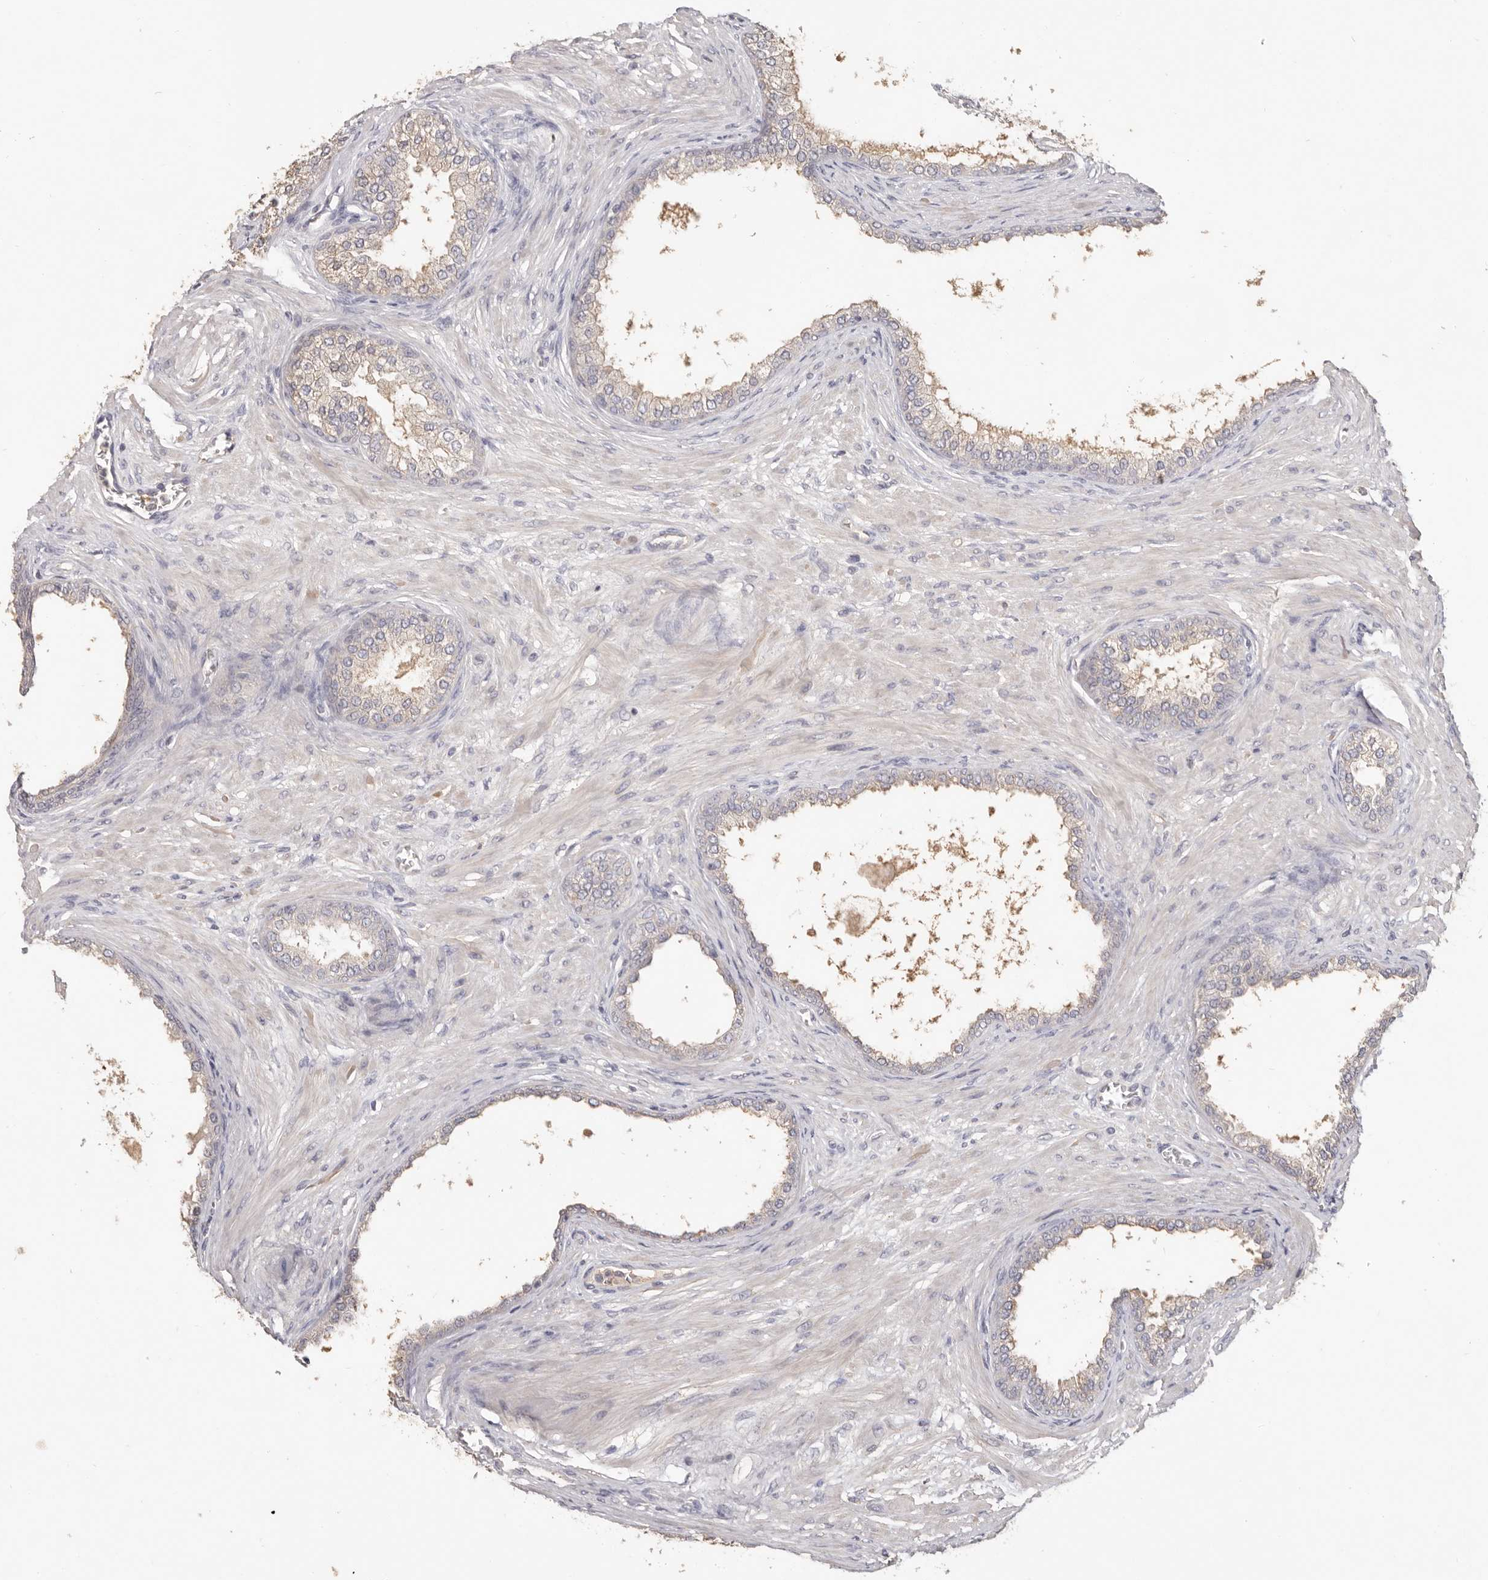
{"staining": {"intensity": "negative", "quantity": "none", "location": "none"}, "tissue": "prostate cancer", "cell_type": "Tumor cells", "image_type": "cancer", "snomed": [{"axis": "morphology", "description": "Normal tissue, NOS"}, {"axis": "morphology", "description": "Adenocarcinoma, Low grade"}, {"axis": "topography", "description": "Prostate"}, {"axis": "topography", "description": "Peripheral nerve tissue"}], "caption": "DAB (3,3'-diaminobenzidine) immunohistochemical staining of prostate low-grade adenocarcinoma demonstrates no significant positivity in tumor cells.", "gene": "HCAR2", "patient": {"sex": "male", "age": 71}}